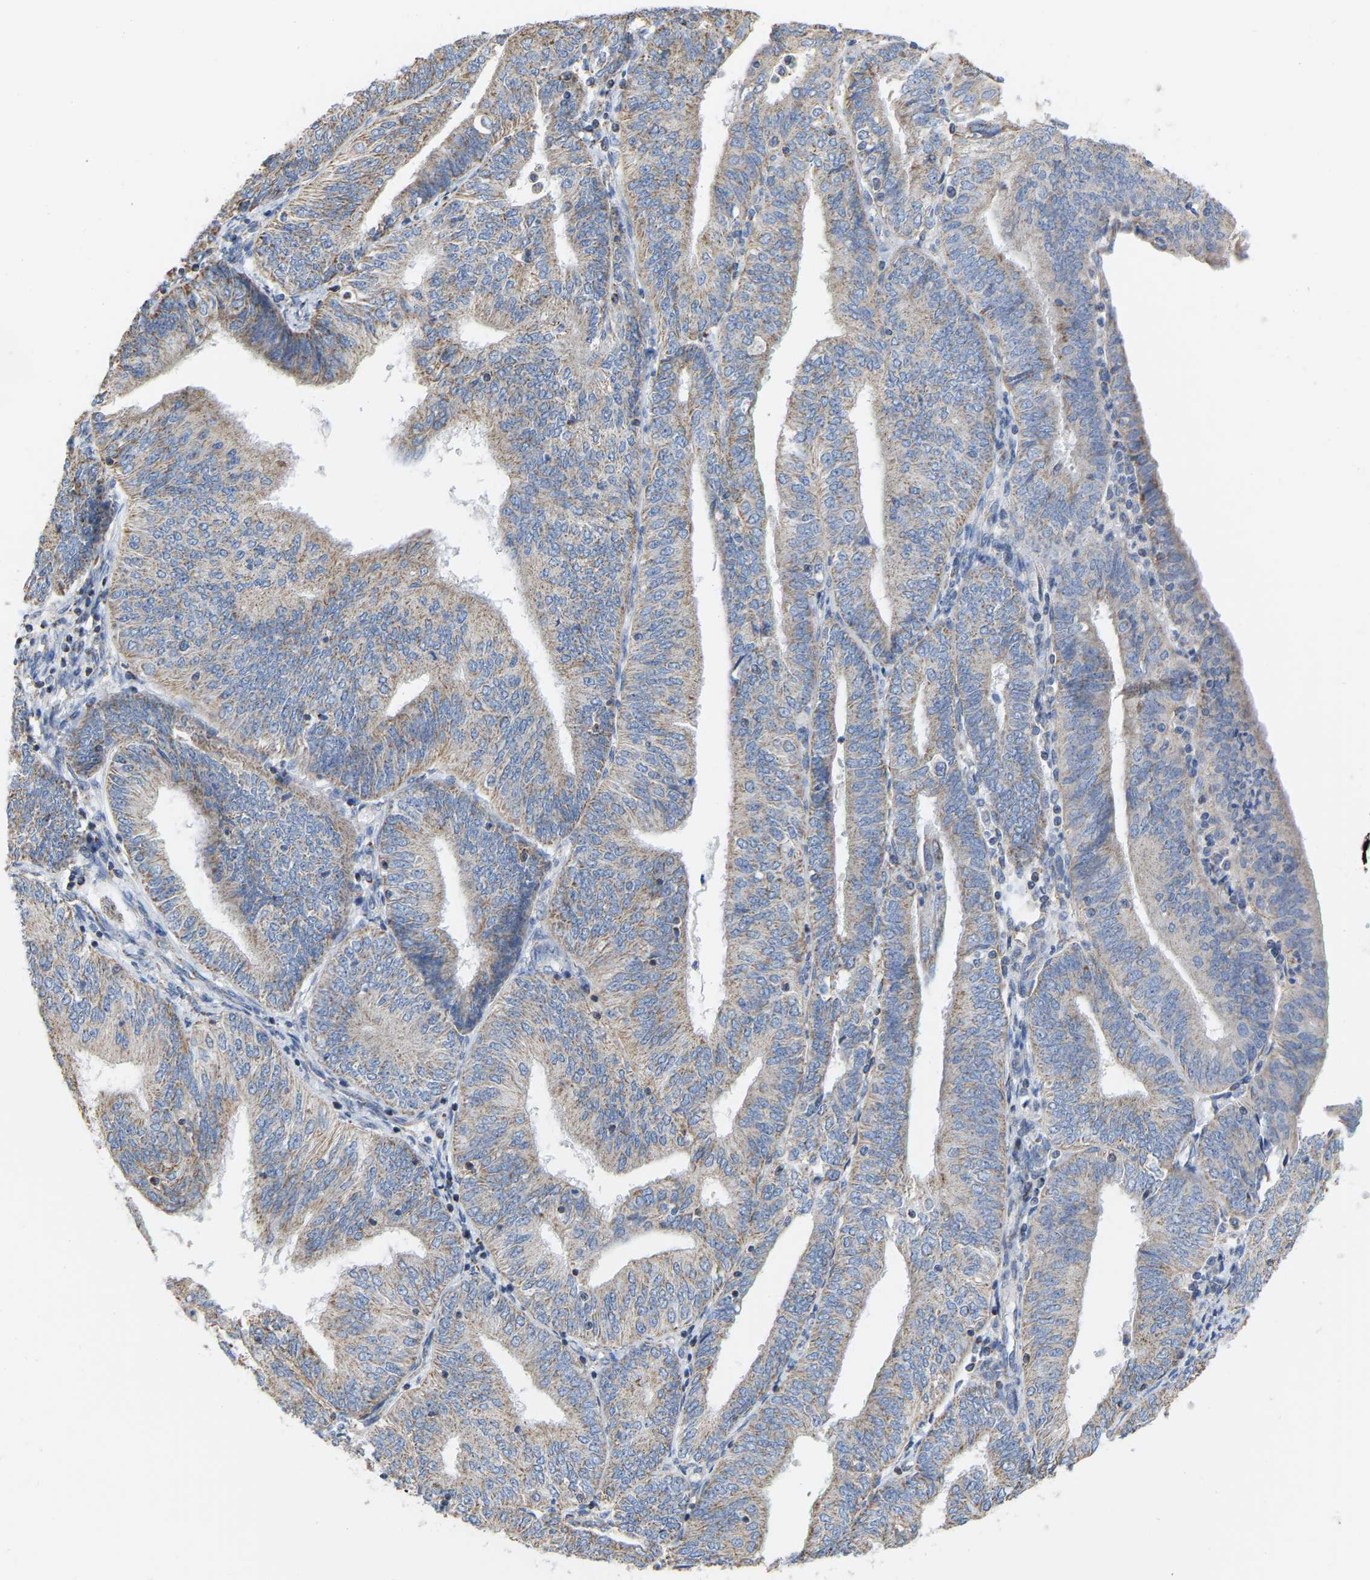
{"staining": {"intensity": "weak", "quantity": "25%-75%", "location": "cytoplasmic/membranous"}, "tissue": "endometrial cancer", "cell_type": "Tumor cells", "image_type": "cancer", "snomed": [{"axis": "morphology", "description": "Adenocarcinoma, NOS"}, {"axis": "topography", "description": "Endometrium"}], "caption": "Immunohistochemical staining of human adenocarcinoma (endometrial) exhibits low levels of weak cytoplasmic/membranous protein expression in about 25%-75% of tumor cells.", "gene": "CBLB", "patient": {"sex": "female", "age": 58}}